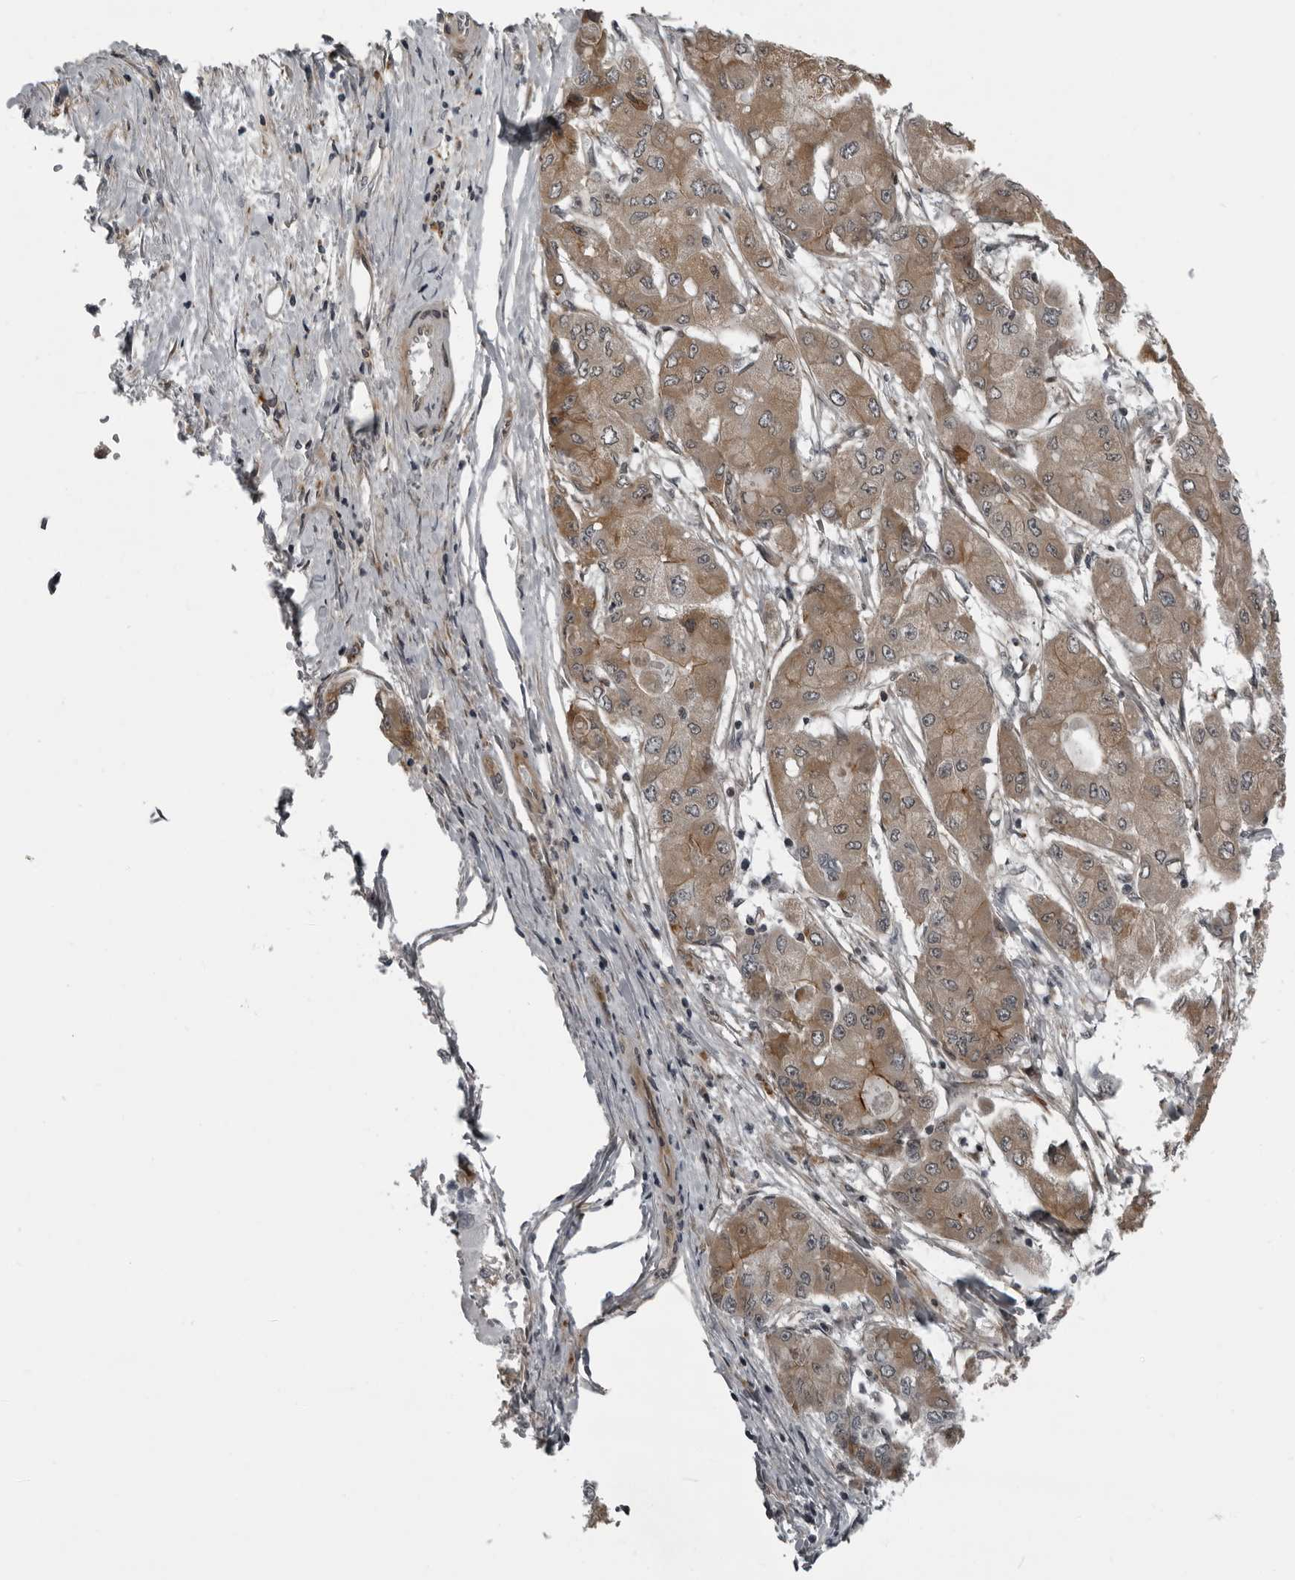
{"staining": {"intensity": "weak", "quantity": ">75%", "location": "cytoplasmic/membranous"}, "tissue": "liver cancer", "cell_type": "Tumor cells", "image_type": "cancer", "snomed": [{"axis": "morphology", "description": "Carcinoma, Hepatocellular, NOS"}, {"axis": "topography", "description": "Liver"}], "caption": "Liver cancer tissue exhibits weak cytoplasmic/membranous staining in about >75% of tumor cells", "gene": "FAM102B", "patient": {"sex": "male", "age": 80}}